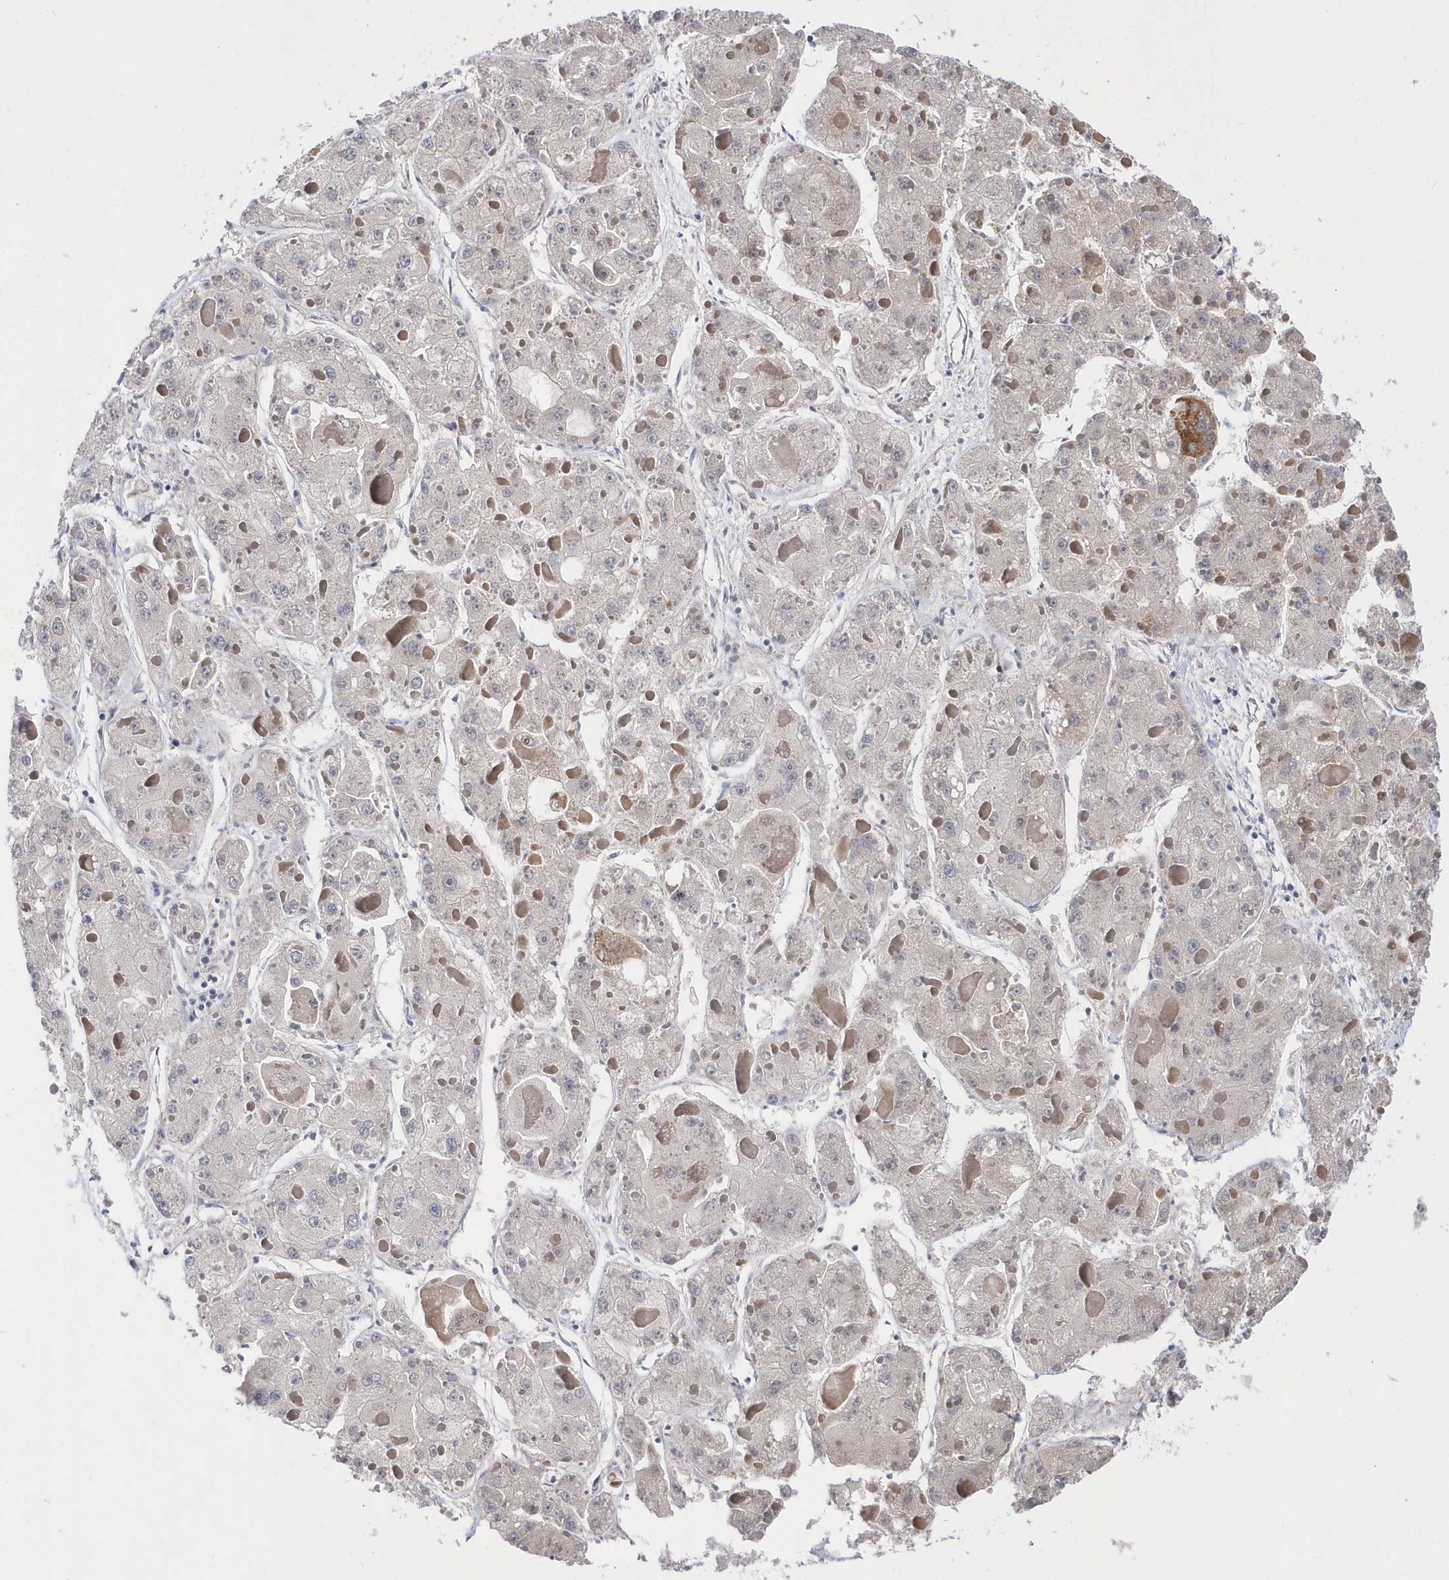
{"staining": {"intensity": "negative", "quantity": "none", "location": "none"}, "tissue": "liver cancer", "cell_type": "Tumor cells", "image_type": "cancer", "snomed": [{"axis": "morphology", "description": "Carcinoma, Hepatocellular, NOS"}, {"axis": "topography", "description": "Liver"}], "caption": "Photomicrograph shows no protein expression in tumor cells of liver cancer (hepatocellular carcinoma) tissue.", "gene": "SPATA5", "patient": {"sex": "female", "age": 73}}